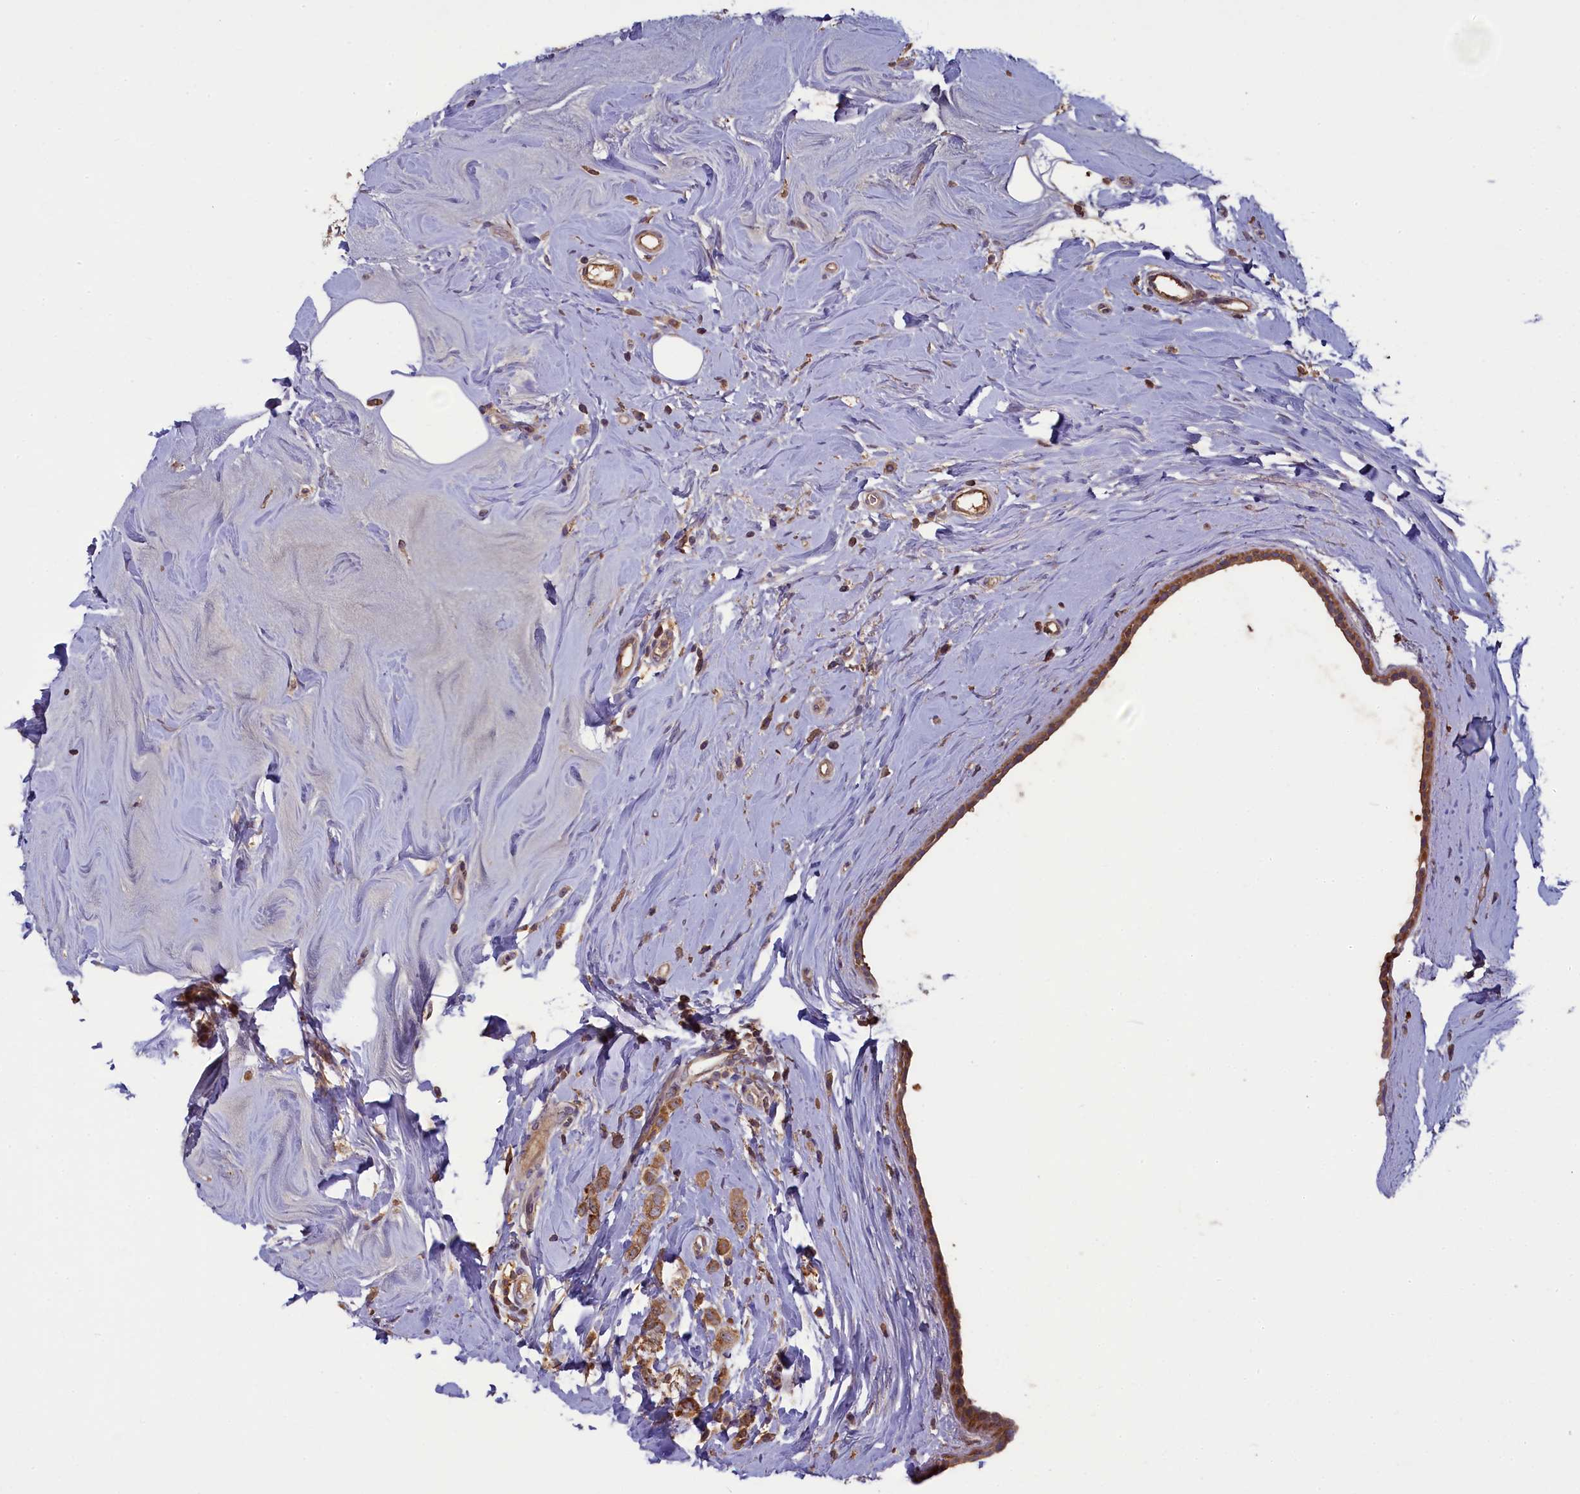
{"staining": {"intensity": "moderate", "quantity": ">75%", "location": "cytoplasmic/membranous"}, "tissue": "breast cancer", "cell_type": "Tumor cells", "image_type": "cancer", "snomed": [{"axis": "morphology", "description": "Lobular carcinoma"}, {"axis": "topography", "description": "Breast"}], "caption": "Immunohistochemical staining of human breast lobular carcinoma displays medium levels of moderate cytoplasmic/membranous protein staining in approximately >75% of tumor cells.", "gene": "NUDT6", "patient": {"sex": "female", "age": 47}}